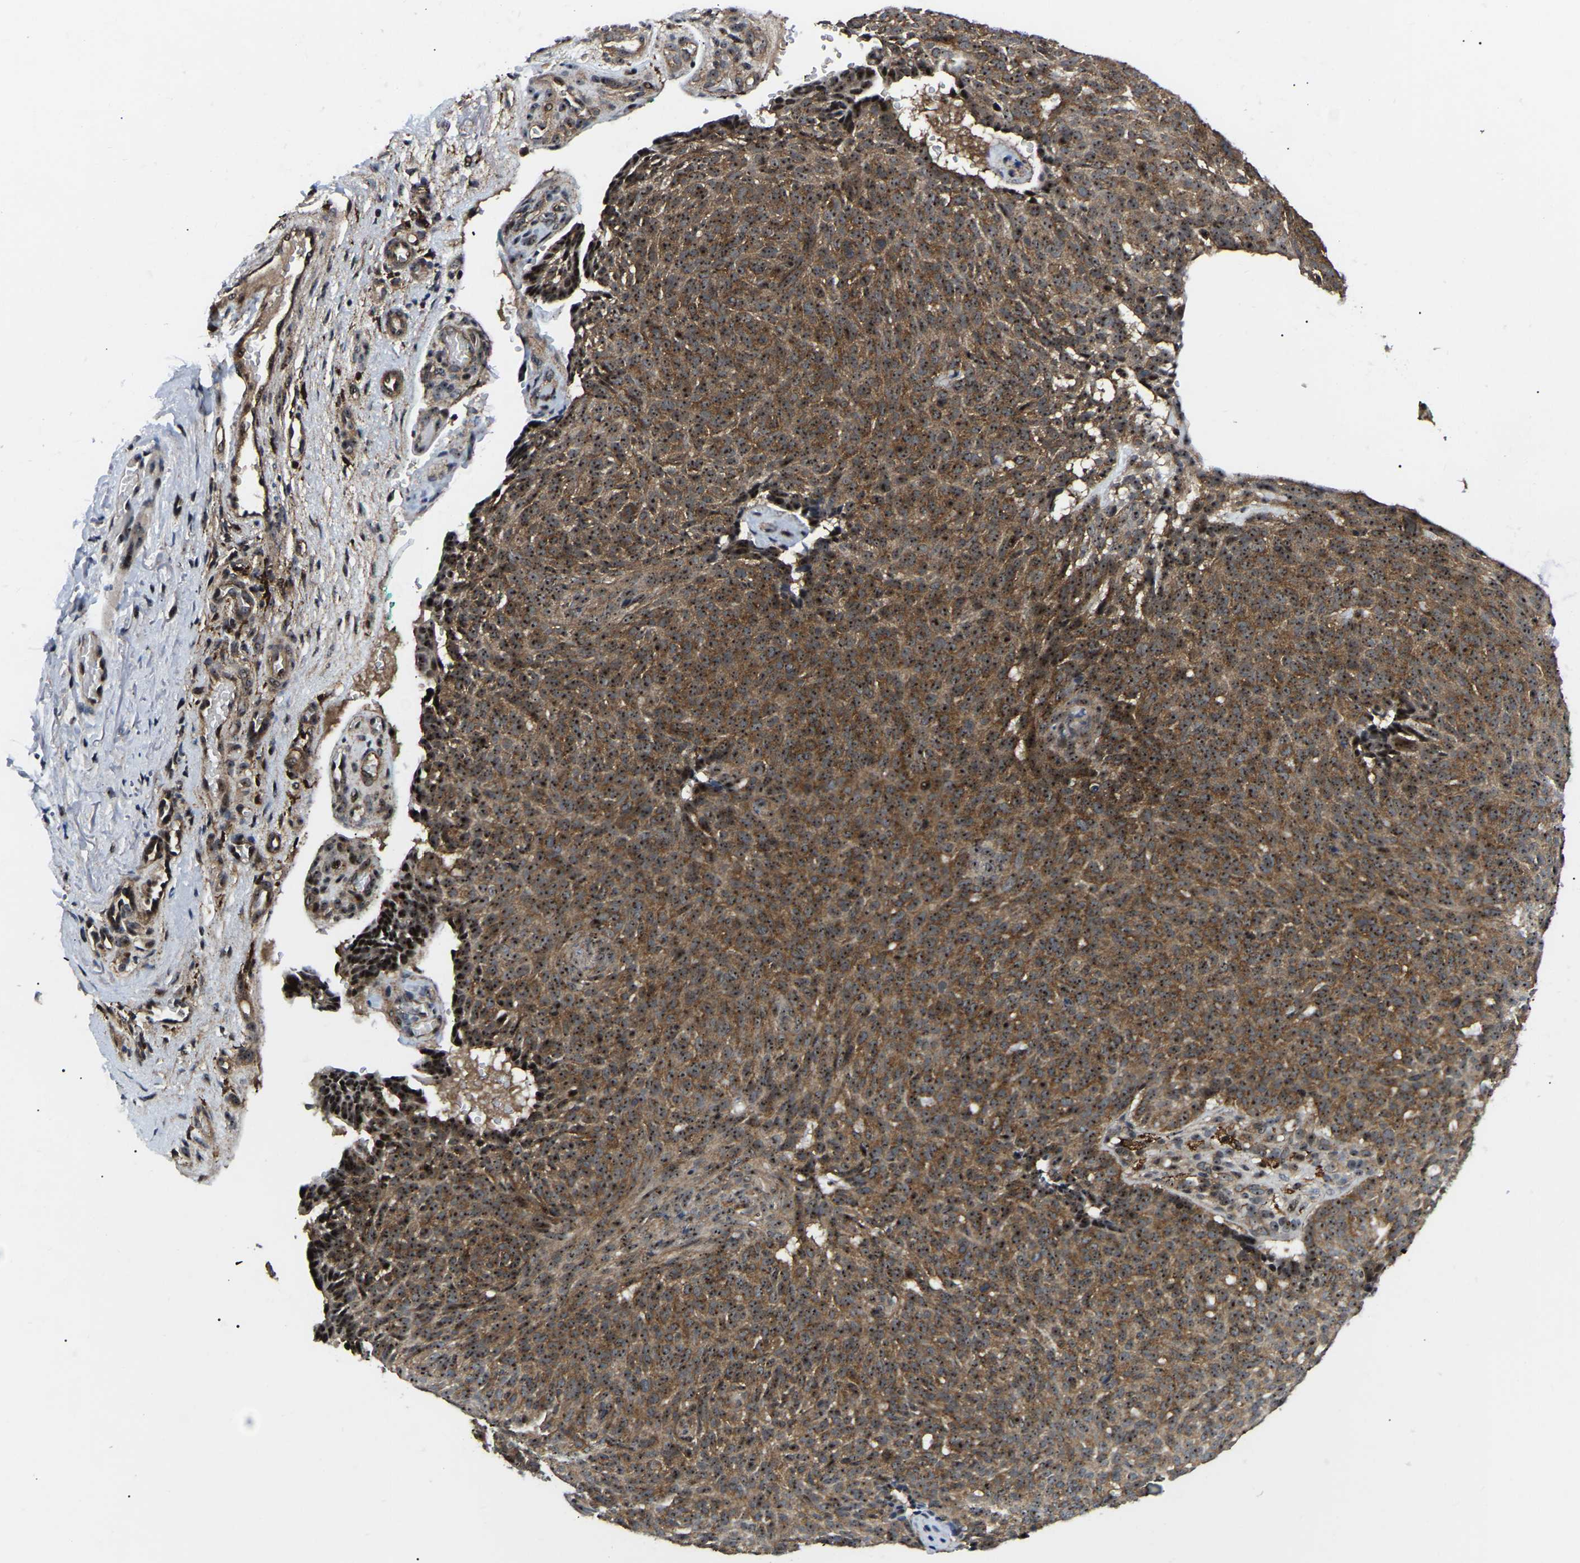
{"staining": {"intensity": "moderate", "quantity": ">75%", "location": "cytoplasmic/membranous,nuclear"}, "tissue": "skin cancer", "cell_type": "Tumor cells", "image_type": "cancer", "snomed": [{"axis": "morphology", "description": "Basal cell carcinoma"}, {"axis": "topography", "description": "Skin"}], "caption": "Skin cancer stained for a protein reveals moderate cytoplasmic/membranous and nuclear positivity in tumor cells. Immunohistochemistry stains the protein of interest in brown and the nuclei are stained blue.", "gene": "RRP1B", "patient": {"sex": "male", "age": 61}}